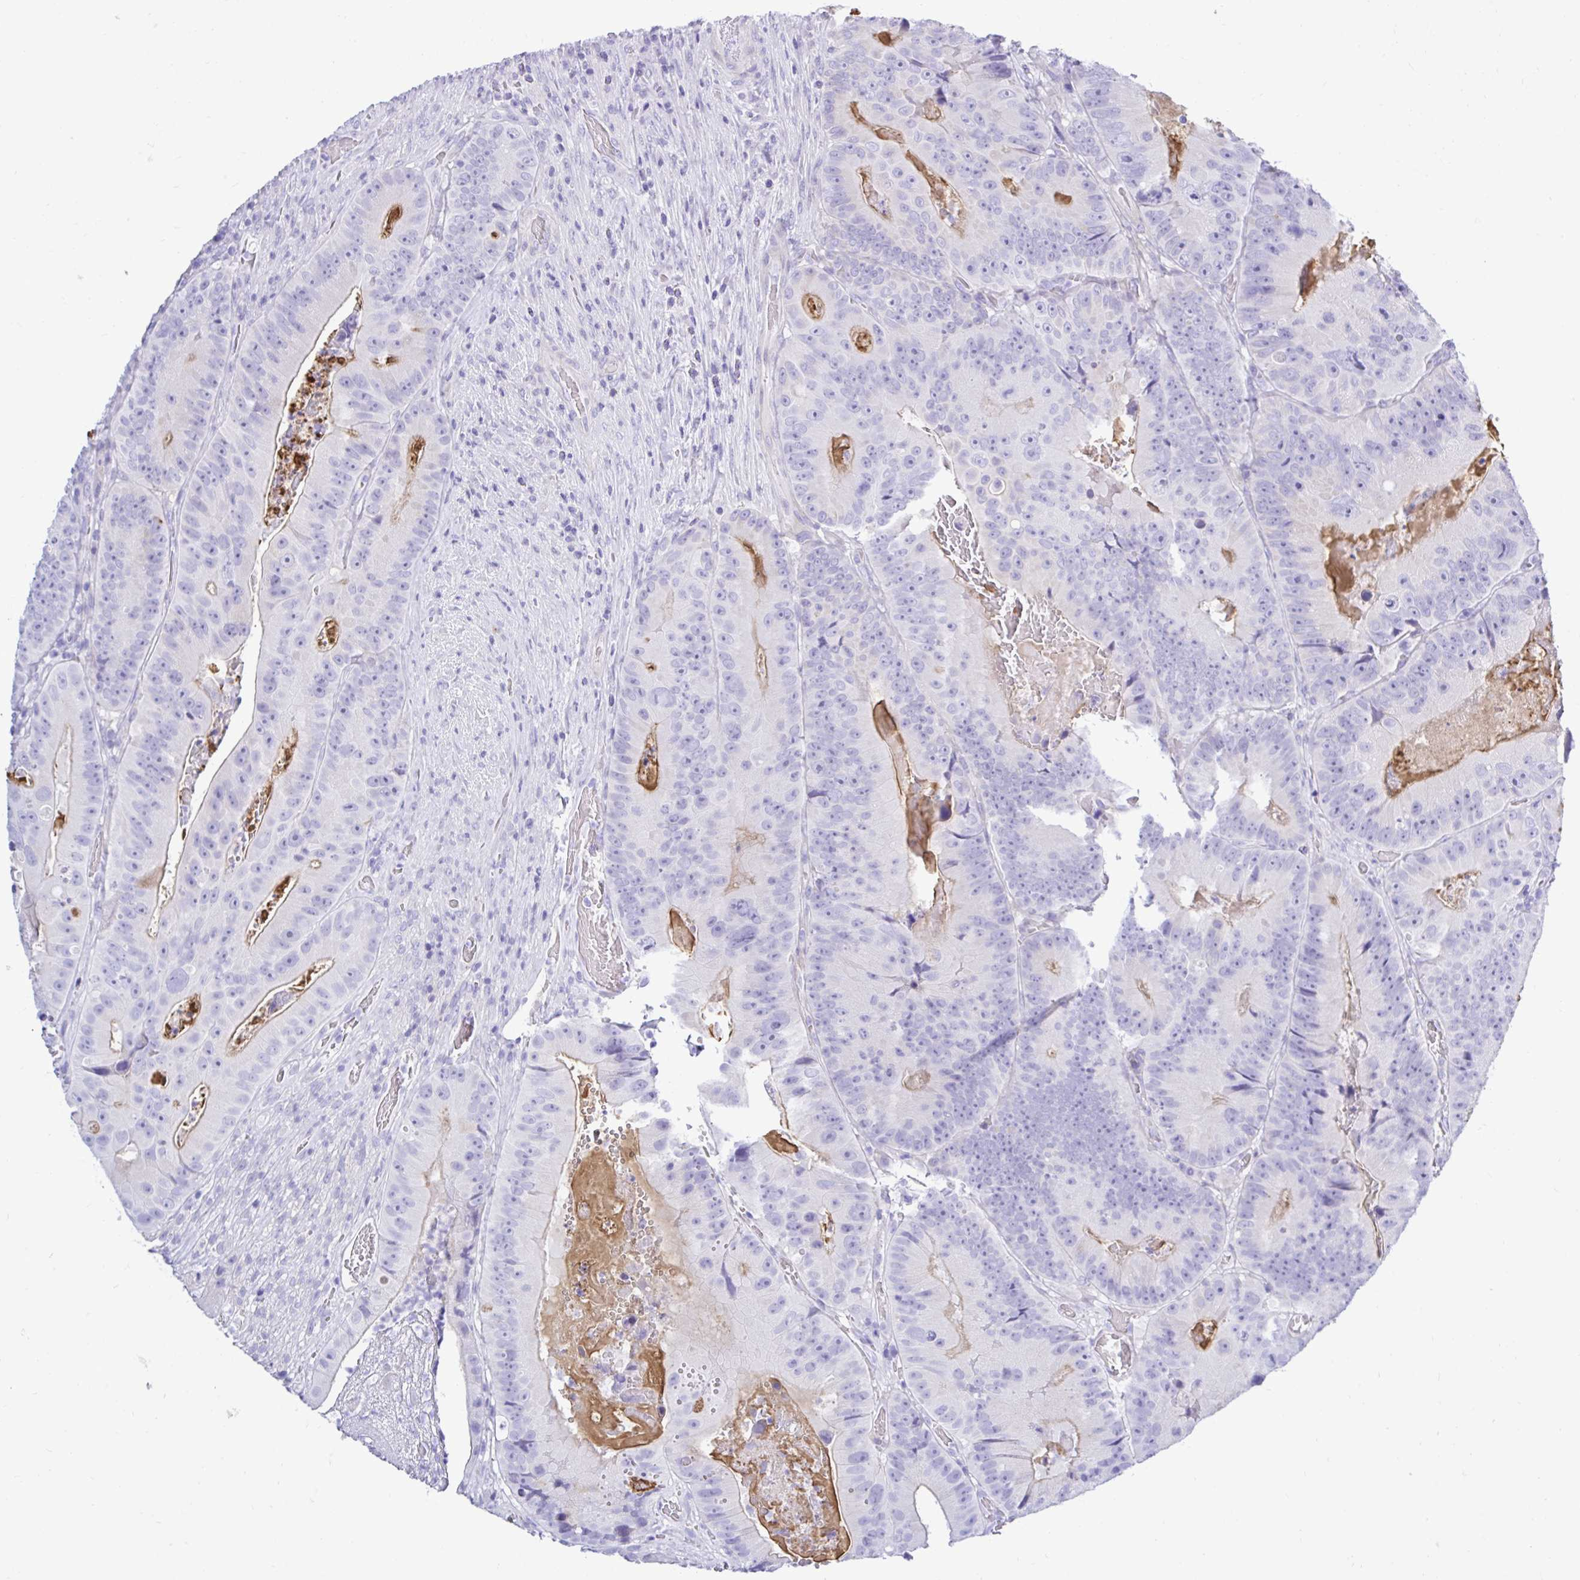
{"staining": {"intensity": "negative", "quantity": "none", "location": "none"}, "tissue": "colorectal cancer", "cell_type": "Tumor cells", "image_type": "cancer", "snomed": [{"axis": "morphology", "description": "Adenocarcinoma, NOS"}, {"axis": "topography", "description": "Colon"}], "caption": "This is a micrograph of immunohistochemistry staining of colorectal cancer, which shows no expression in tumor cells.", "gene": "ABCG2", "patient": {"sex": "female", "age": 86}}